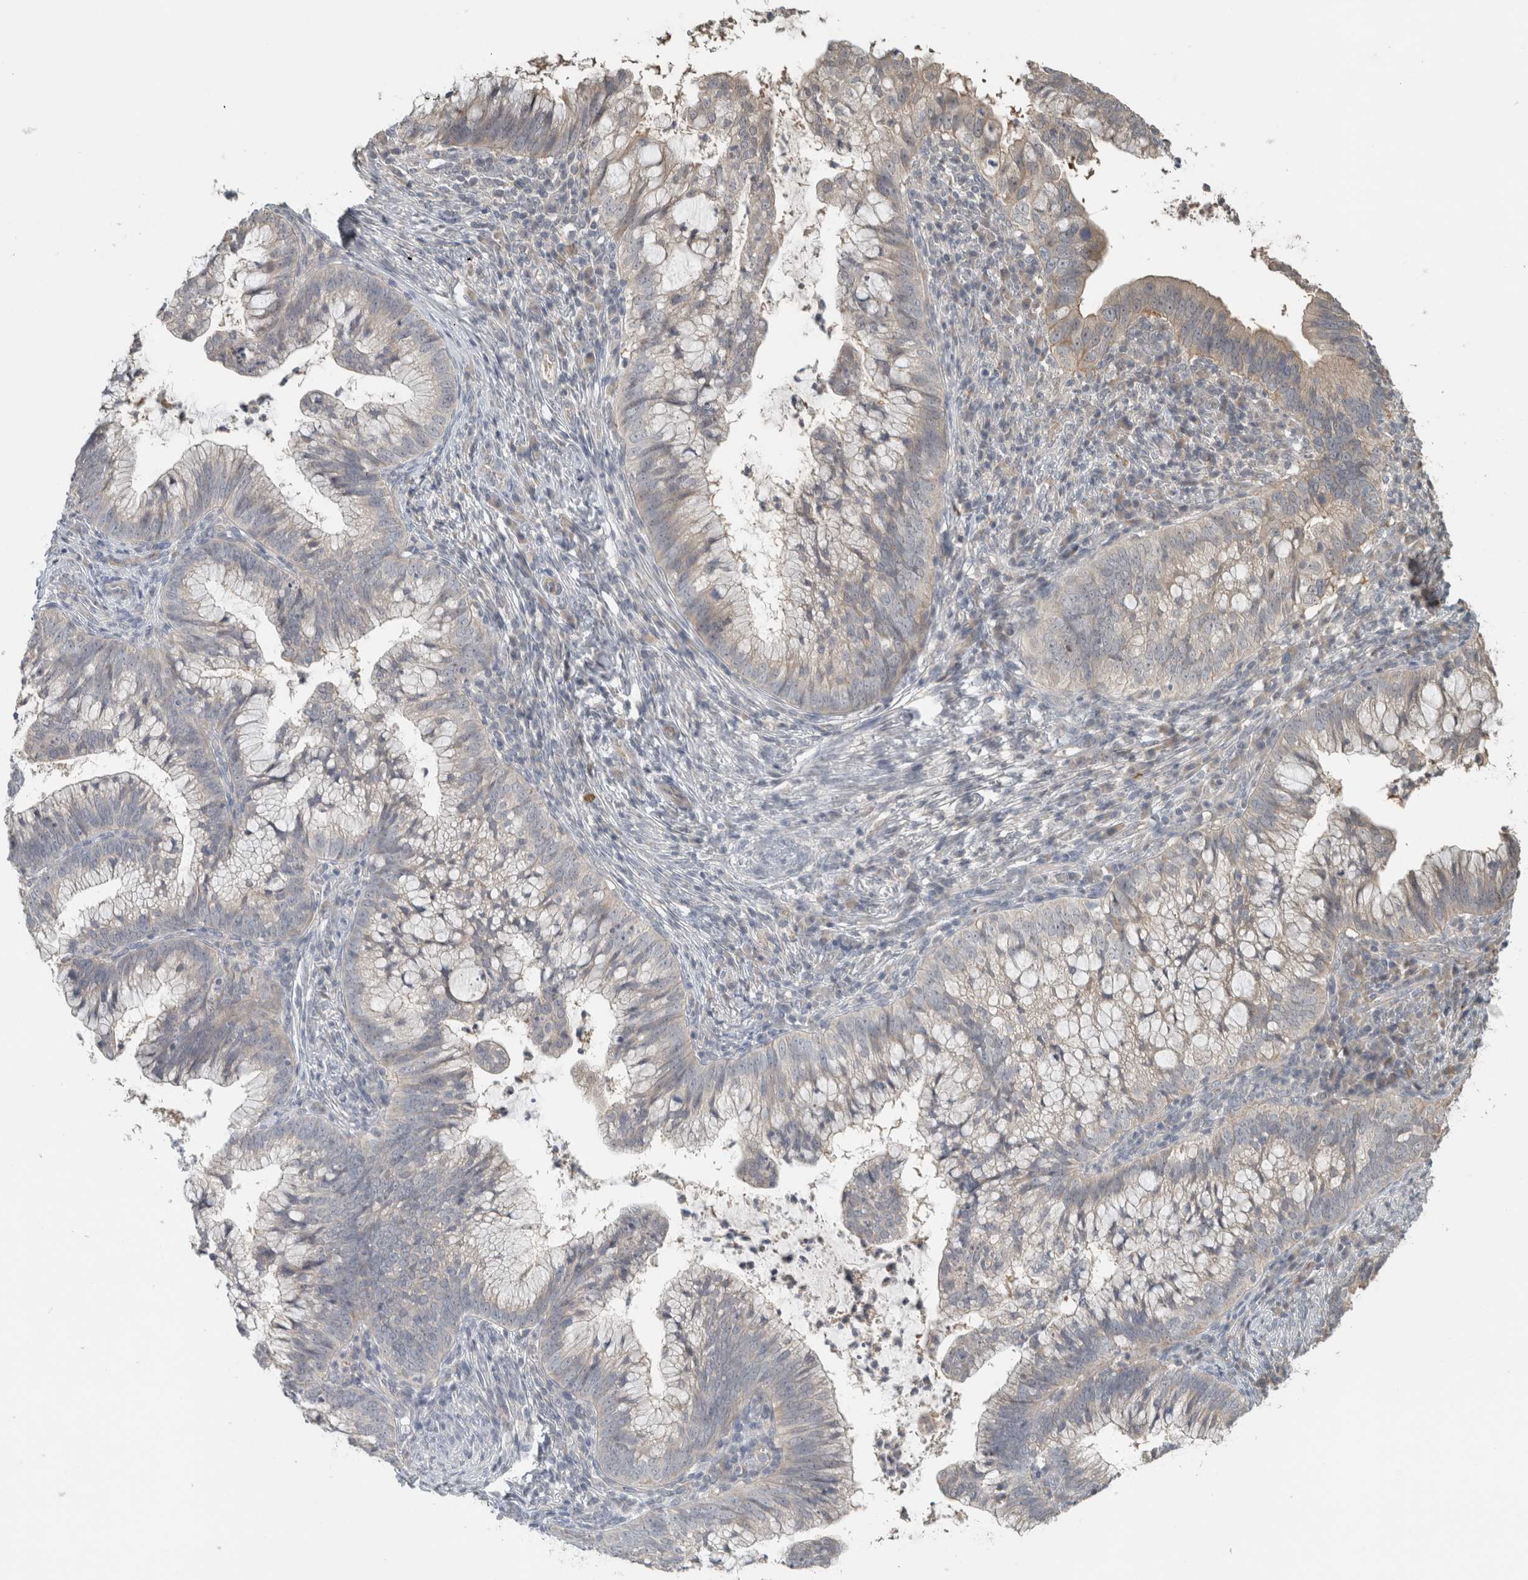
{"staining": {"intensity": "negative", "quantity": "none", "location": "none"}, "tissue": "cervical cancer", "cell_type": "Tumor cells", "image_type": "cancer", "snomed": [{"axis": "morphology", "description": "Adenocarcinoma, NOS"}, {"axis": "topography", "description": "Cervix"}], "caption": "This is an IHC micrograph of human cervical cancer (adenocarcinoma). There is no expression in tumor cells.", "gene": "ERCC6L2", "patient": {"sex": "female", "age": 36}}